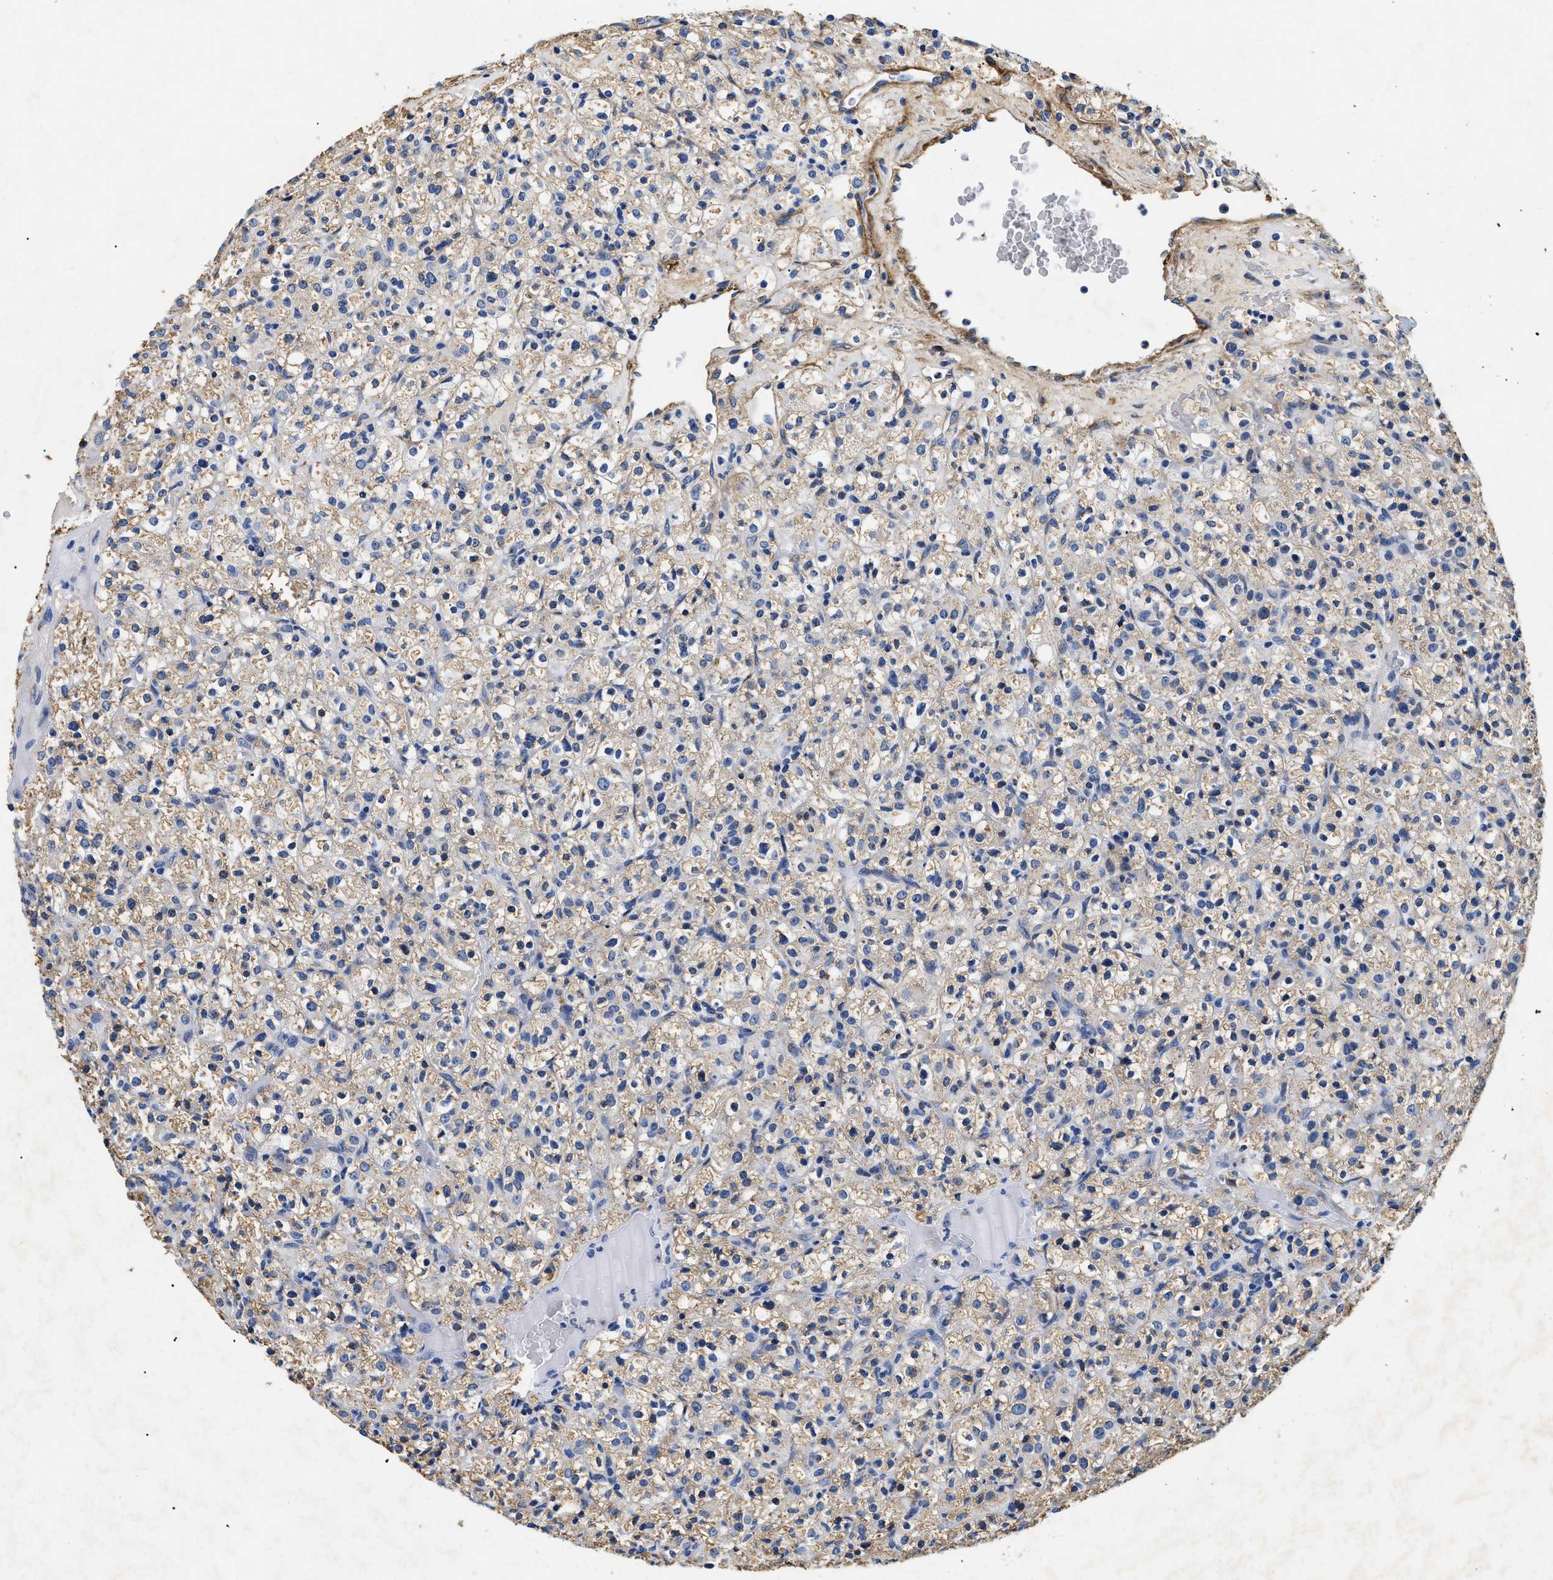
{"staining": {"intensity": "weak", "quantity": "25%-75%", "location": "cytoplasmic/membranous"}, "tissue": "renal cancer", "cell_type": "Tumor cells", "image_type": "cancer", "snomed": [{"axis": "morphology", "description": "Normal tissue, NOS"}, {"axis": "morphology", "description": "Adenocarcinoma, NOS"}, {"axis": "topography", "description": "Kidney"}], "caption": "This histopathology image demonstrates immunohistochemistry (IHC) staining of human renal adenocarcinoma, with low weak cytoplasmic/membranous staining in approximately 25%-75% of tumor cells.", "gene": "LAMA3", "patient": {"sex": "female", "age": 72}}